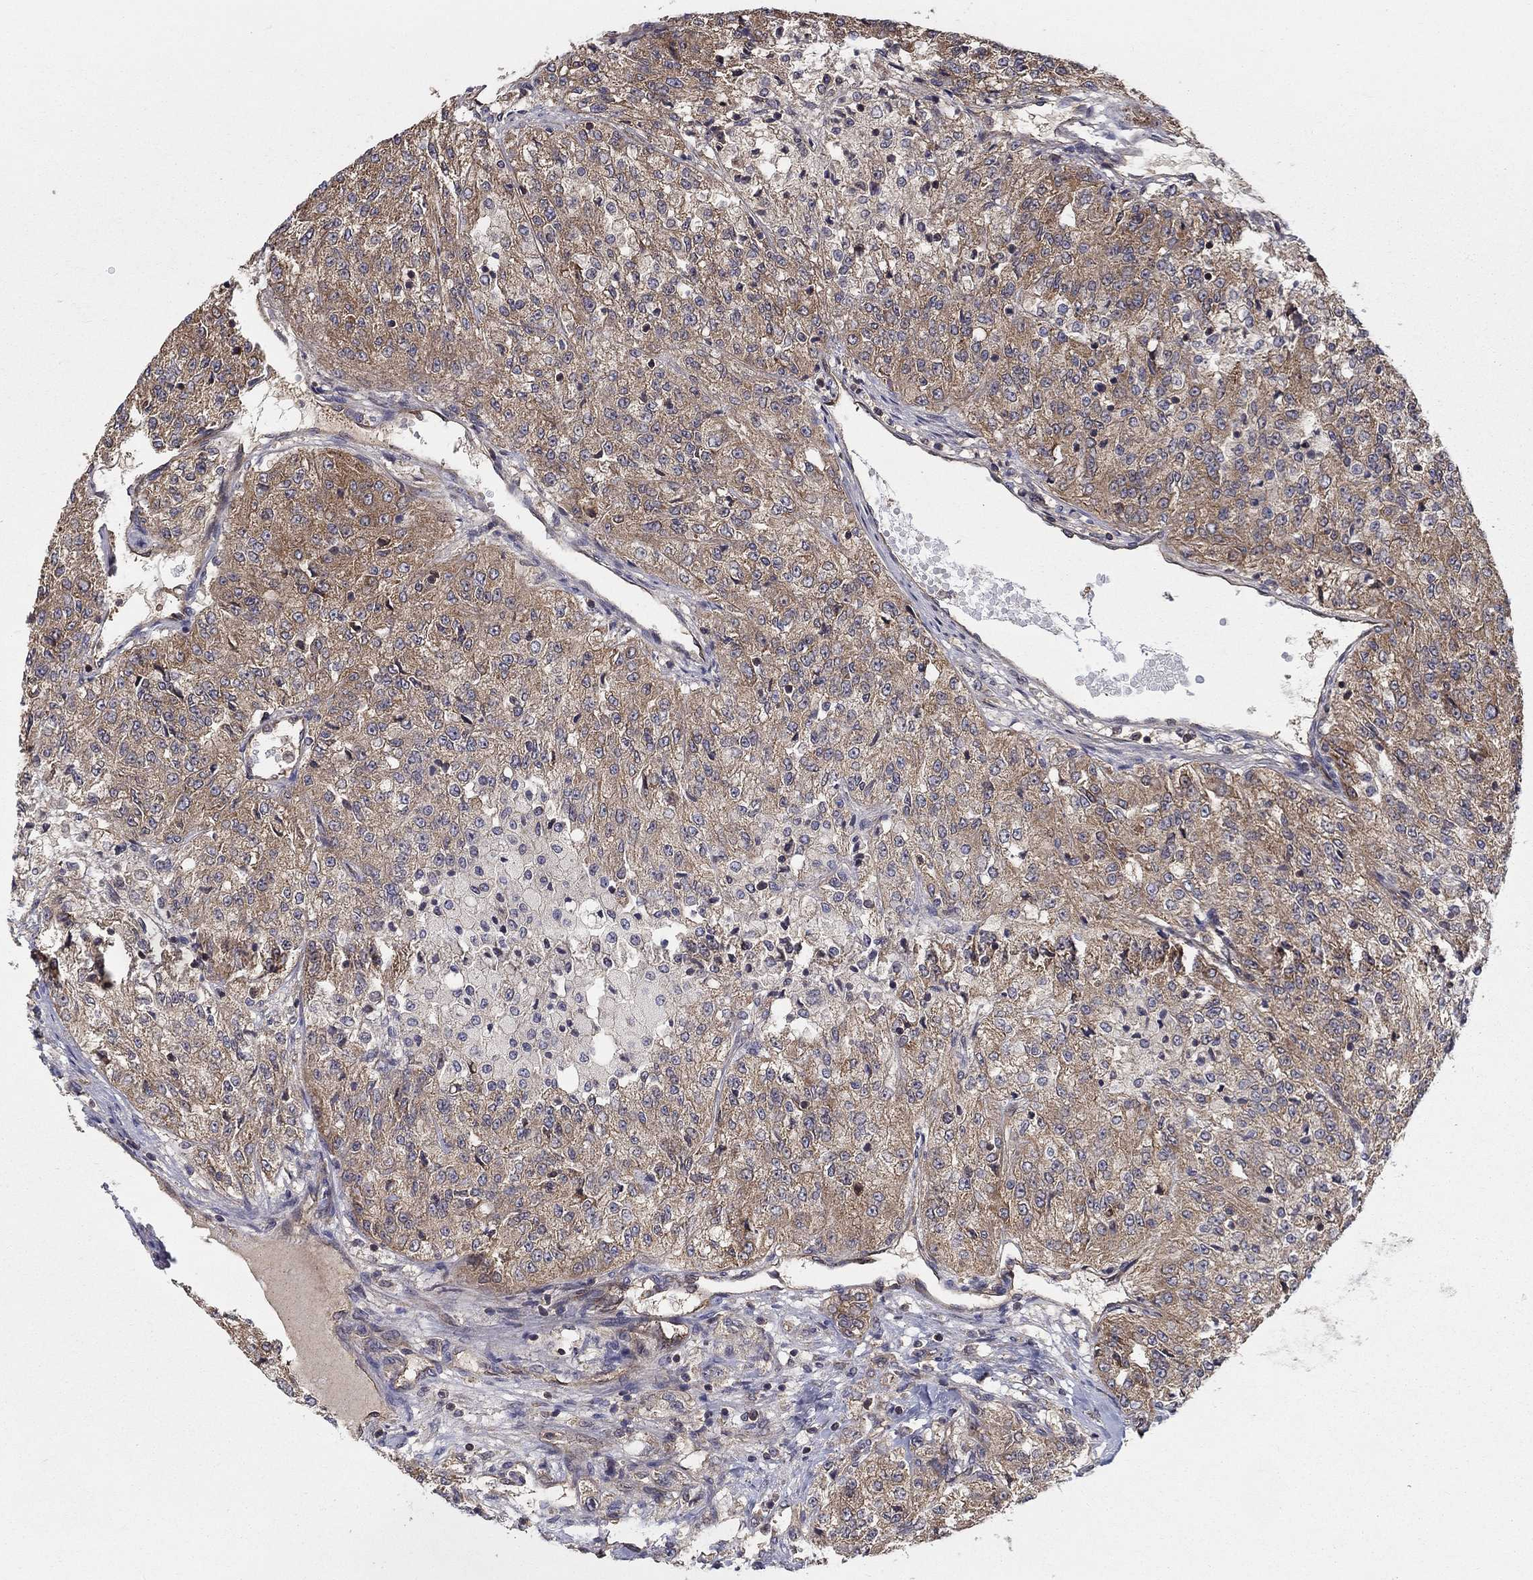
{"staining": {"intensity": "weak", "quantity": ">75%", "location": "cytoplasmic/membranous"}, "tissue": "renal cancer", "cell_type": "Tumor cells", "image_type": "cancer", "snomed": [{"axis": "morphology", "description": "Adenocarcinoma, NOS"}, {"axis": "topography", "description": "Kidney"}], "caption": "An immunohistochemistry (IHC) histopathology image of tumor tissue is shown. Protein staining in brown shows weak cytoplasmic/membranous positivity in renal adenocarcinoma within tumor cells.", "gene": "BMERB1", "patient": {"sex": "female", "age": 63}}